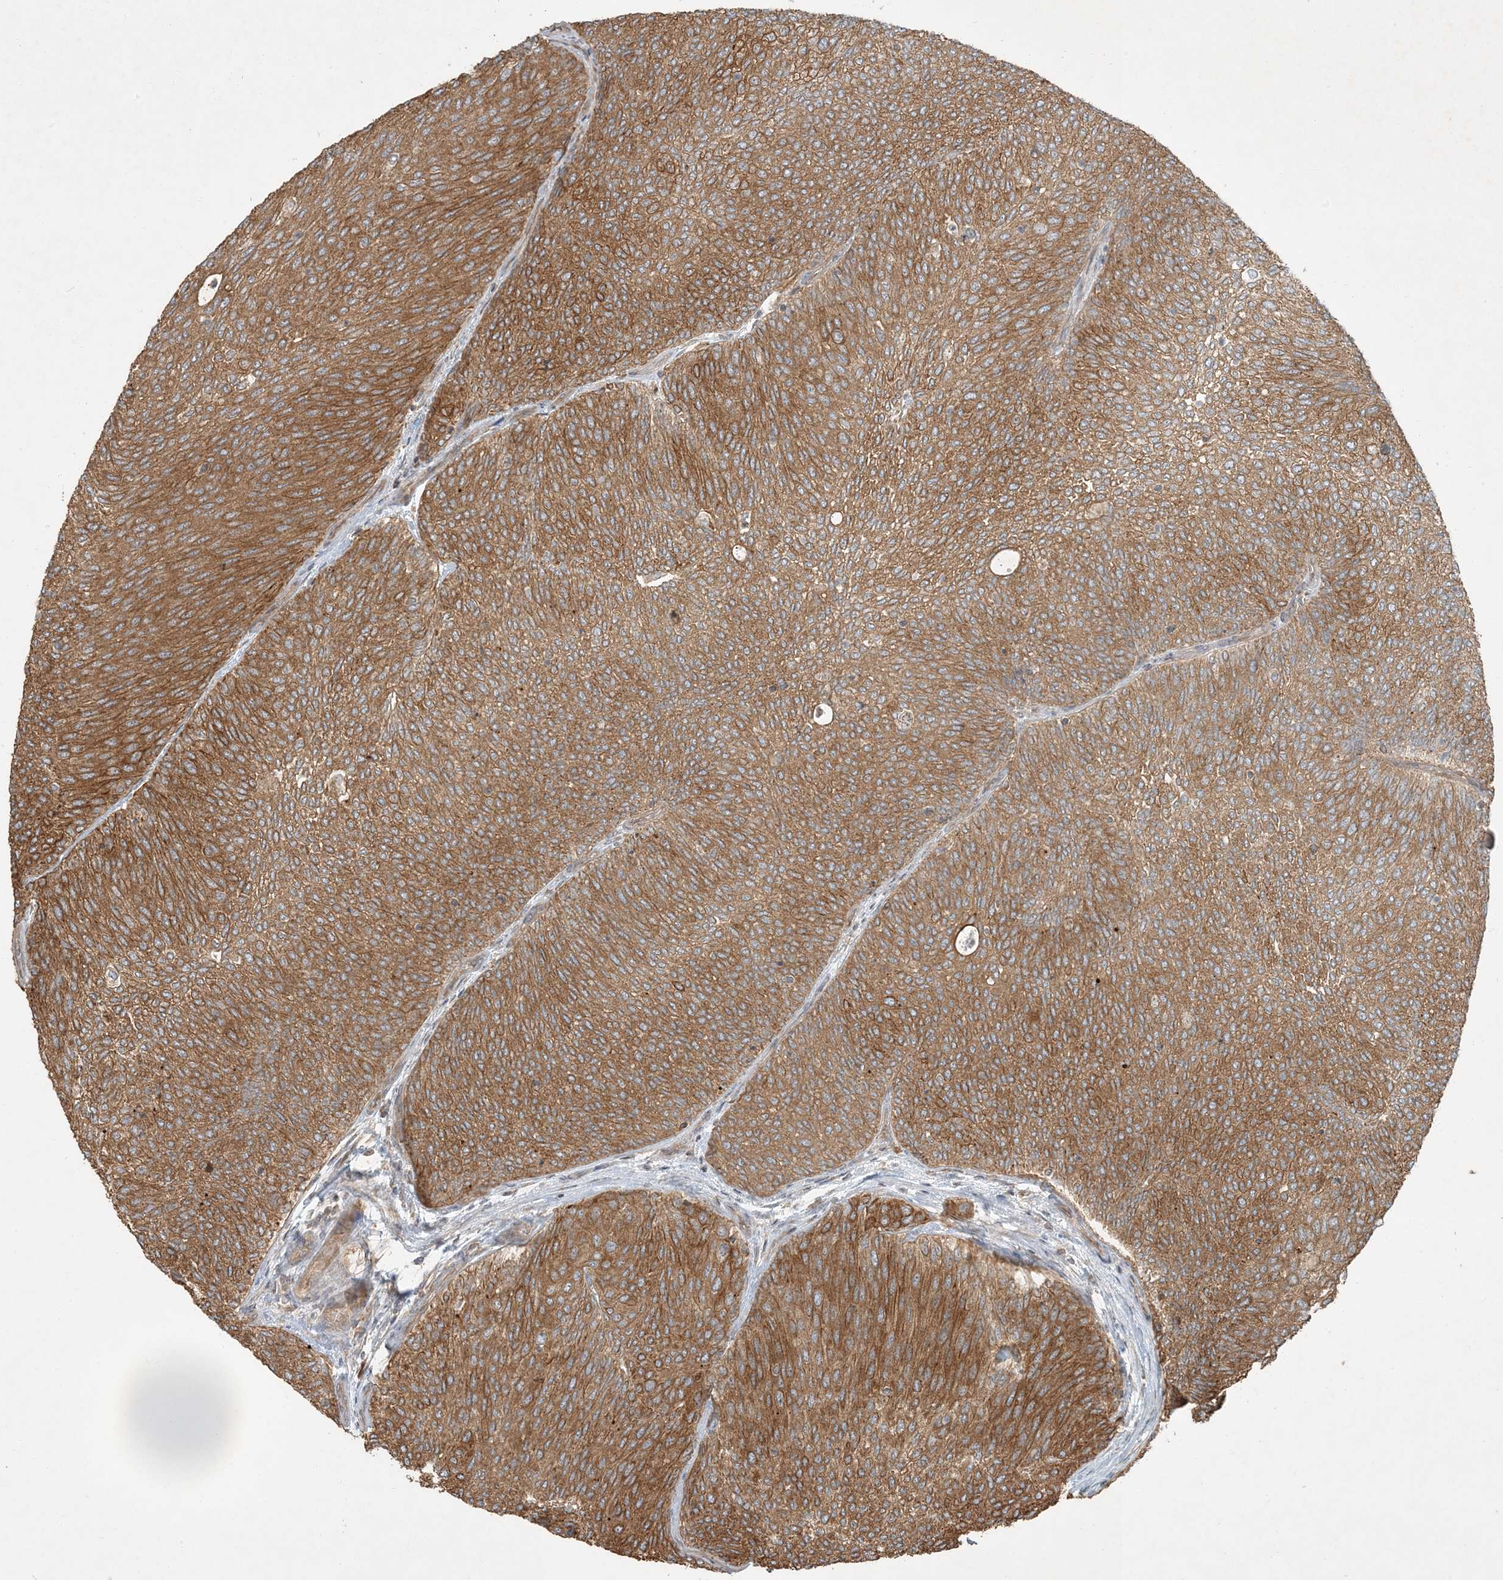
{"staining": {"intensity": "moderate", "quantity": ">75%", "location": "cytoplasmic/membranous"}, "tissue": "urothelial cancer", "cell_type": "Tumor cells", "image_type": "cancer", "snomed": [{"axis": "morphology", "description": "Urothelial carcinoma, Low grade"}, {"axis": "topography", "description": "Urinary bladder"}], "caption": "This histopathology image demonstrates immunohistochemistry (IHC) staining of human urothelial cancer, with medium moderate cytoplasmic/membranous staining in about >75% of tumor cells.", "gene": "COMMD8", "patient": {"sex": "female", "age": 79}}